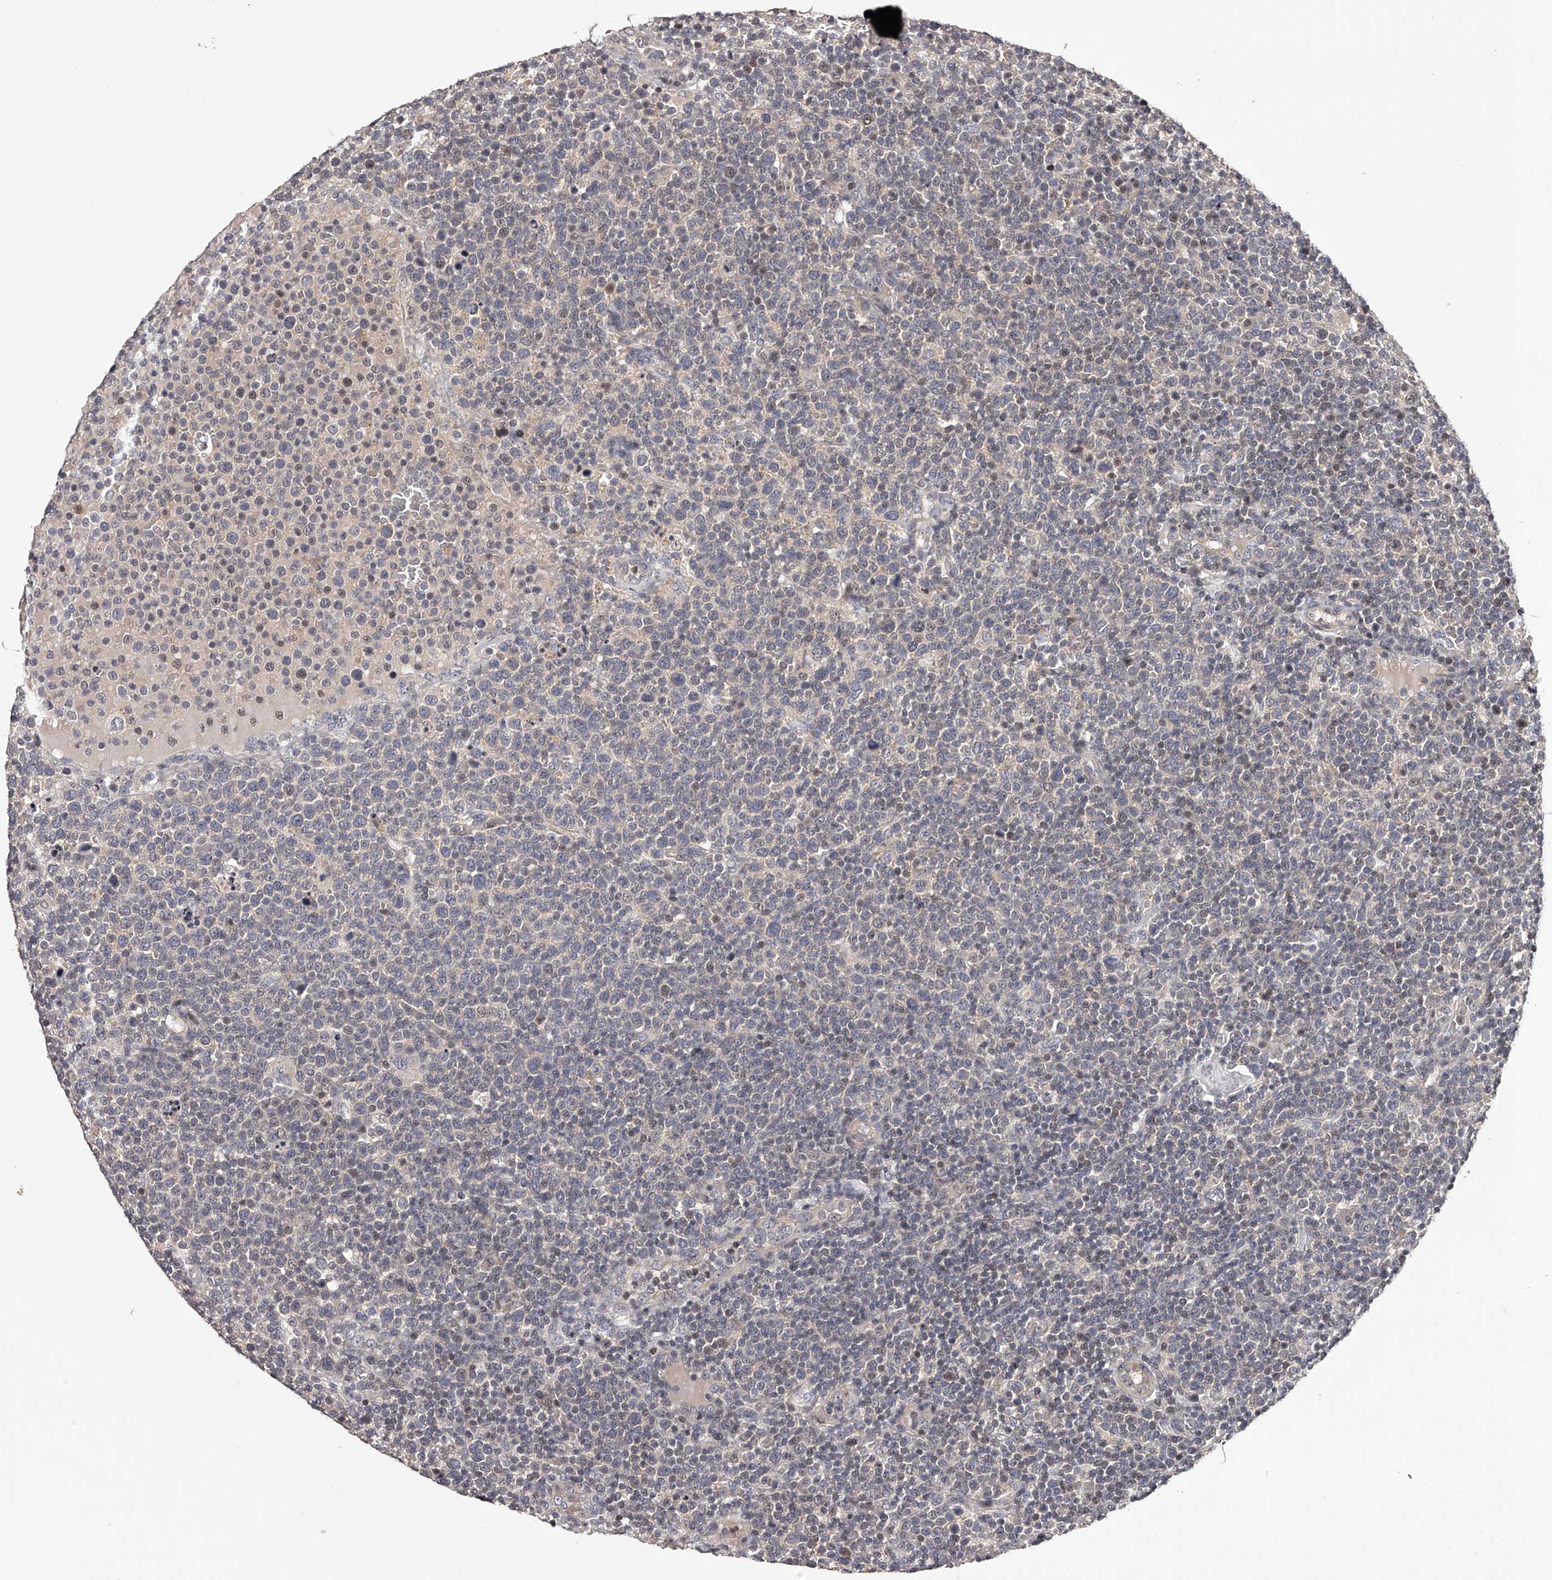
{"staining": {"intensity": "negative", "quantity": "none", "location": "none"}, "tissue": "lymphoma", "cell_type": "Tumor cells", "image_type": "cancer", "snomed": [{"axis": "morphology", "description": "Malignant lymphoma, non-Hodgkin's type, High grade"}, {"axis": "topography", "description": "Lymph node"}], "caption": "Immunohistochemistry micrograph of neoplastic tissue: lymphoma stained with DAB displays no significant protein staining in tumor cells. (DAB (3,3'-diaminobenzidine) immunohistochemistry, high magnification).", "gene": "PFDN2", "patient": {"sex": "male", "age": 61}}